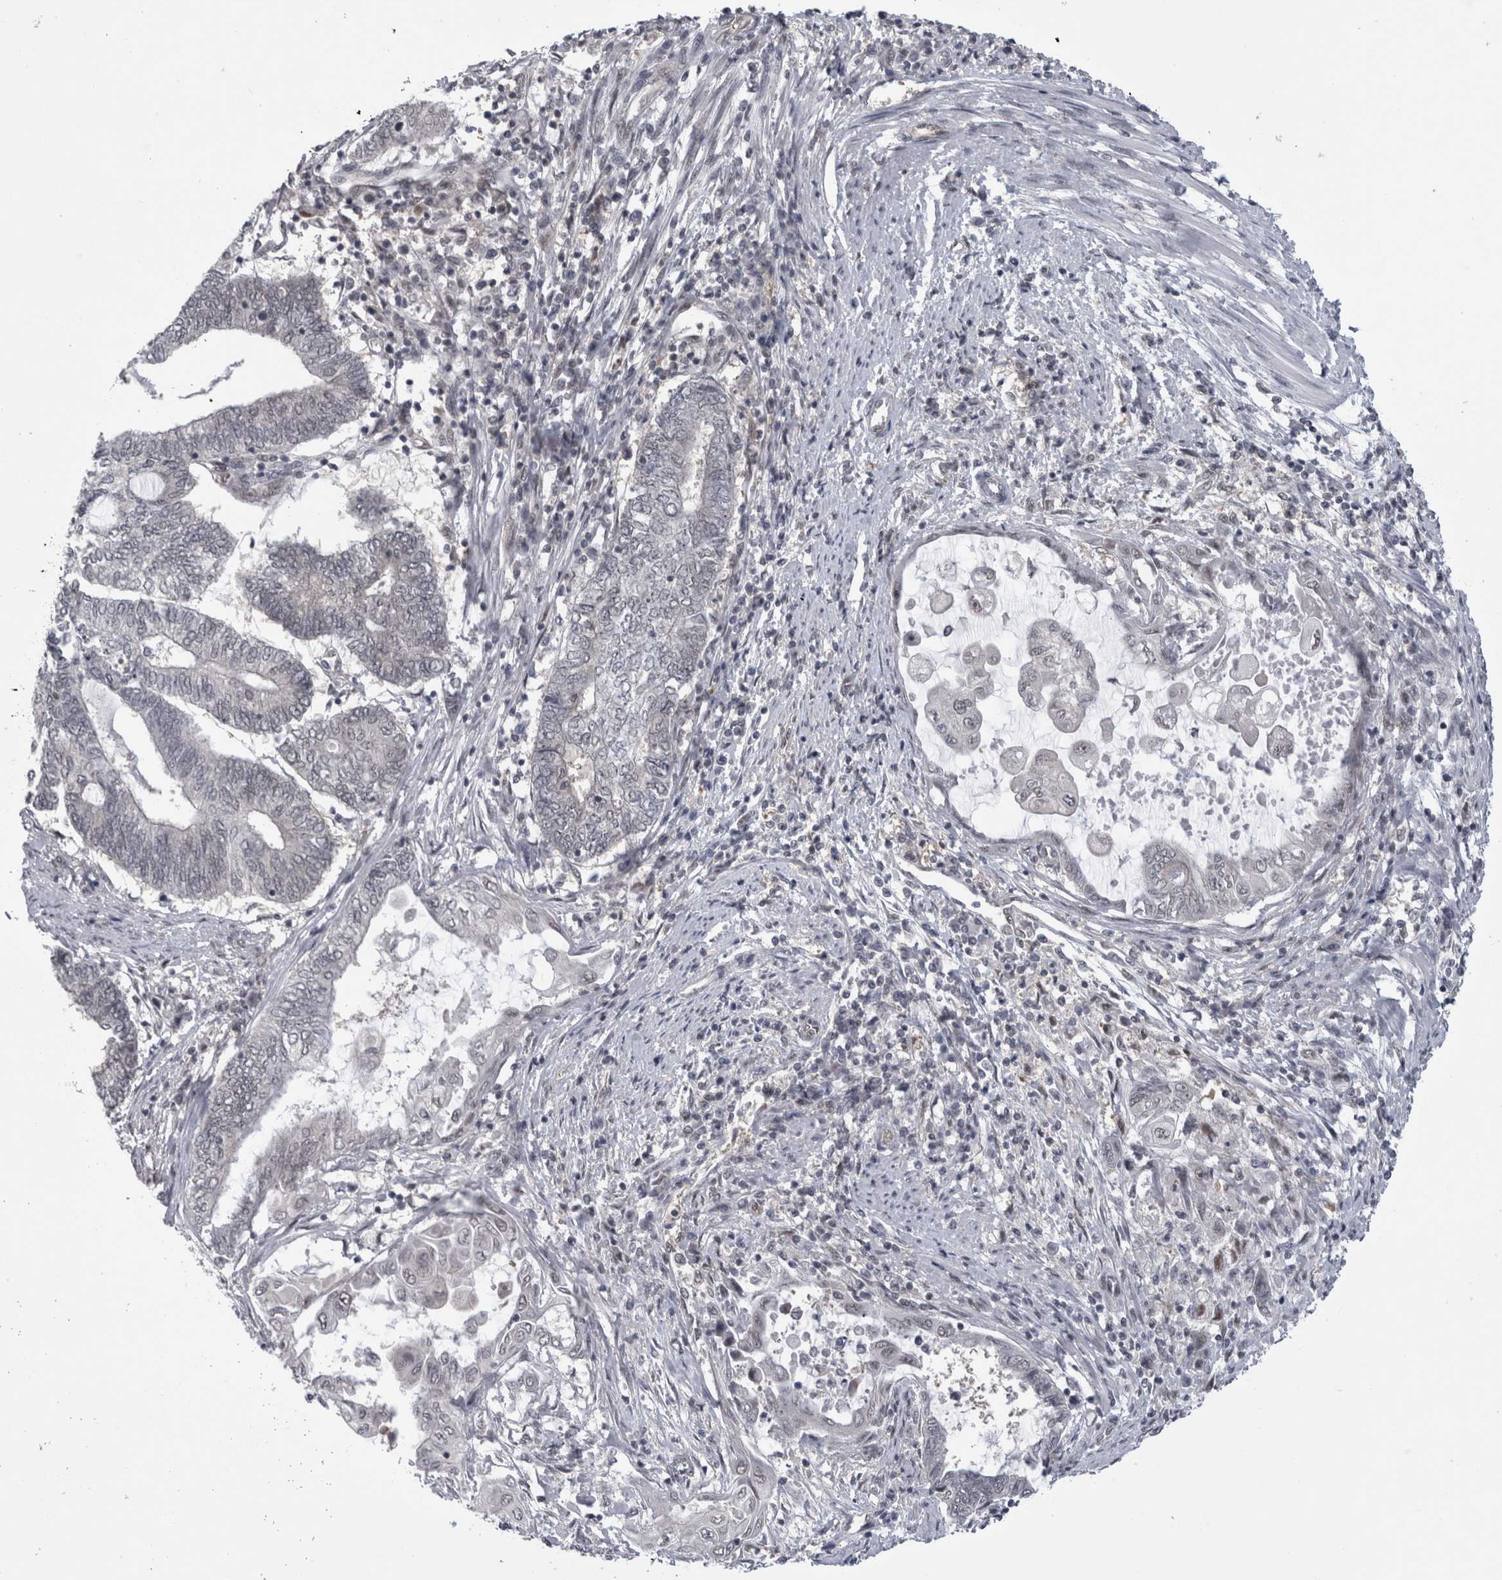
{"staining": {"intensity": "negative", "quantity": "none", "location": "none"}, "tissue": "endometrial cancer", "cell_type": "Tumor cells", "image_type": "cancer", "snomed": [{"axis": "morphology", "description": "Adenocarcinoma, NOS"}, {"axis": "topography", "description": "Uterus"}, {"axis": "topography", "description": "Endometrium"}], "caption": "The immunohistochemistry image has no significant expression in tumor cells of adenocarcinoma (endometrial) tissue. (DAB (3,3'-diaminobenzidine) immunohistochemistry visualized using brightfield microscopy, high magnification).", "gene": "PSMB2", "patient": {"sex": "female", "age": 70}}